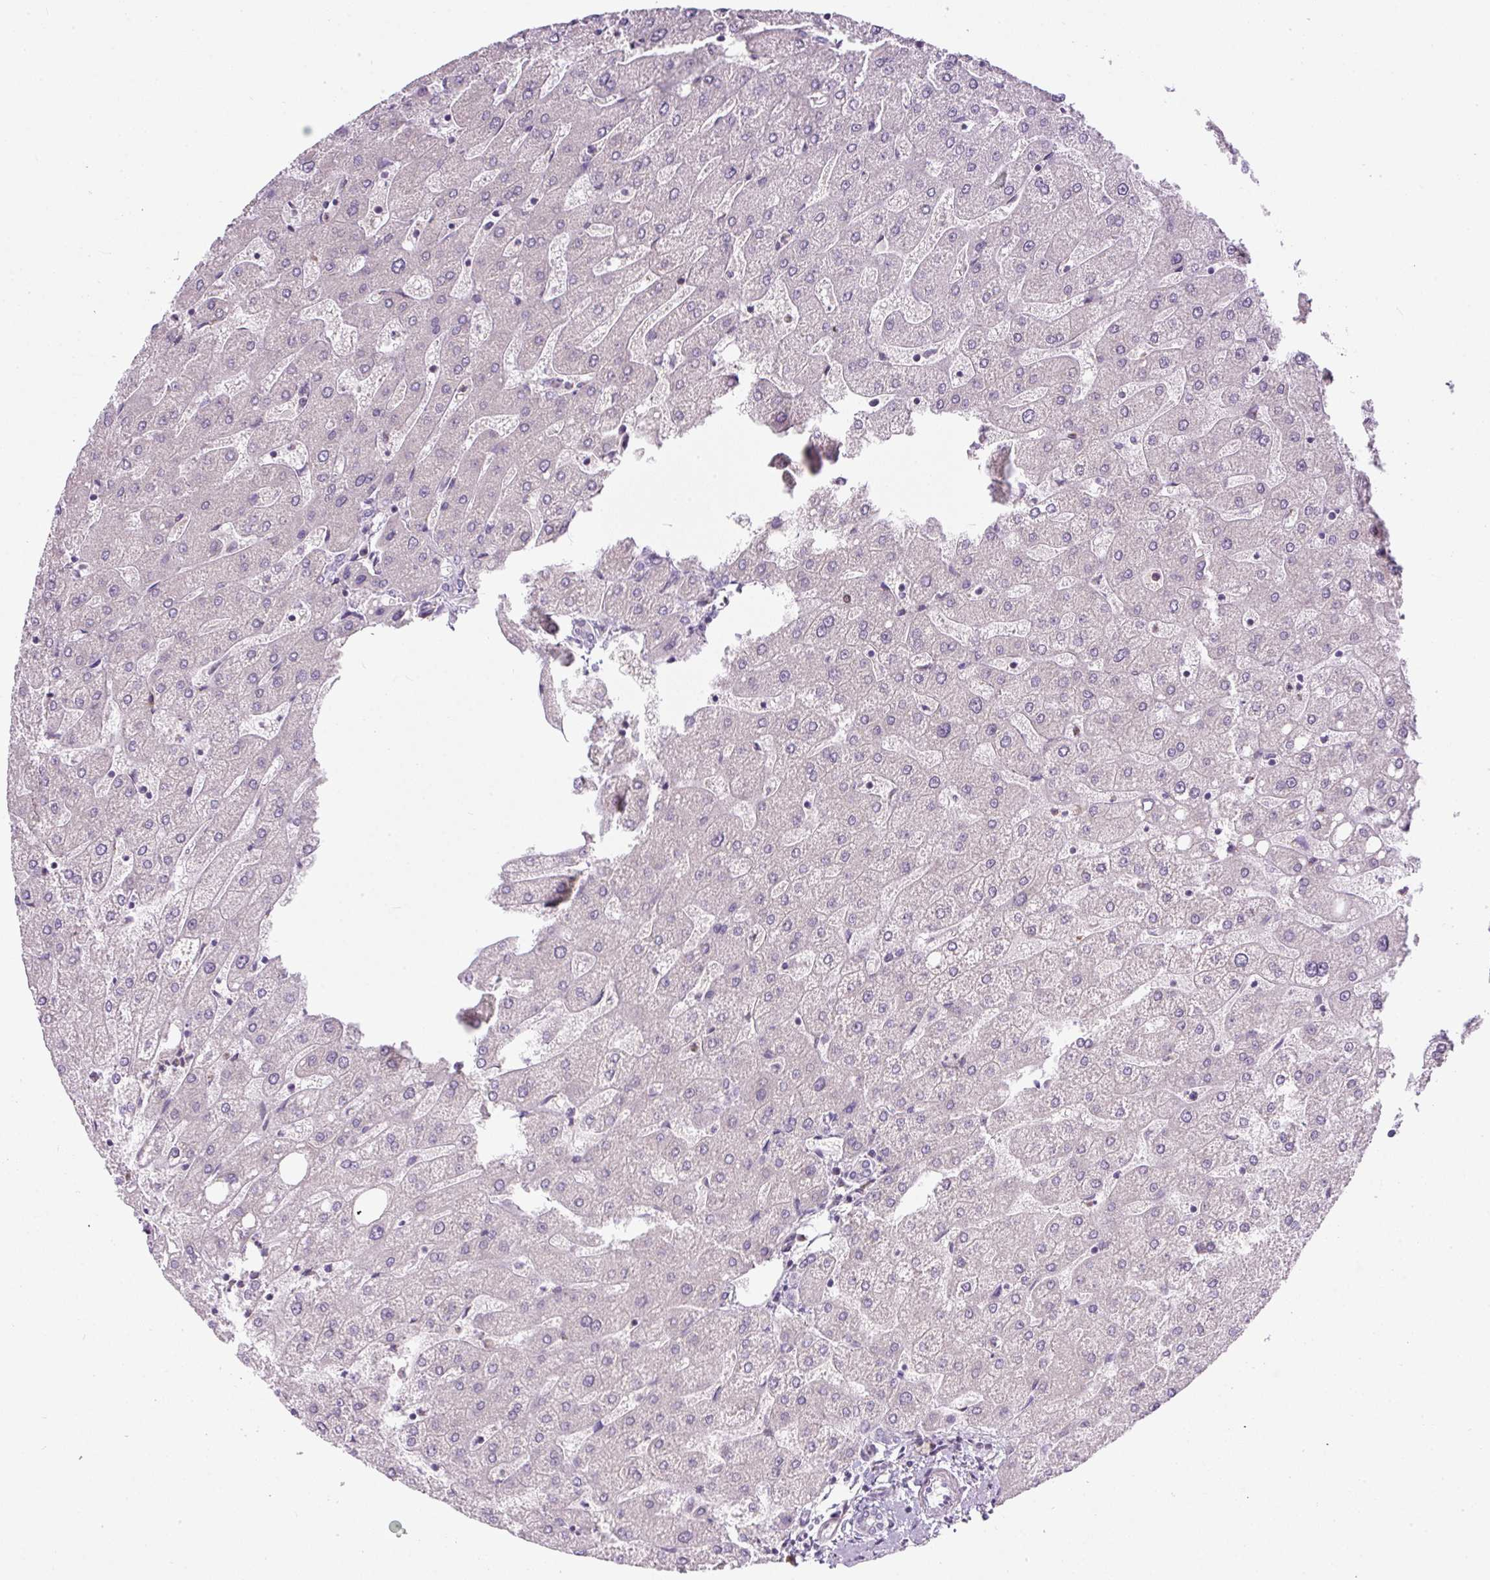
{"staining": {"intensity": "negative", "quantity": "none", "location": "none"}, "tissue": "liver", "cell_type": "Cholangiocytes", "image_type": "normal", "snomed": [{"axis": "morphology", "description": "Normal tissue, NOS"}, {"axis": "topography", "description": "Liver"}], "caption": "Immunohistochemistry (IHC) image of unremarkable liver stained for a protein (brown), which demonstrates no expression in cholangiocytes.", "gene": "MLX", "patient": {"sex": "male", "age": 67}}